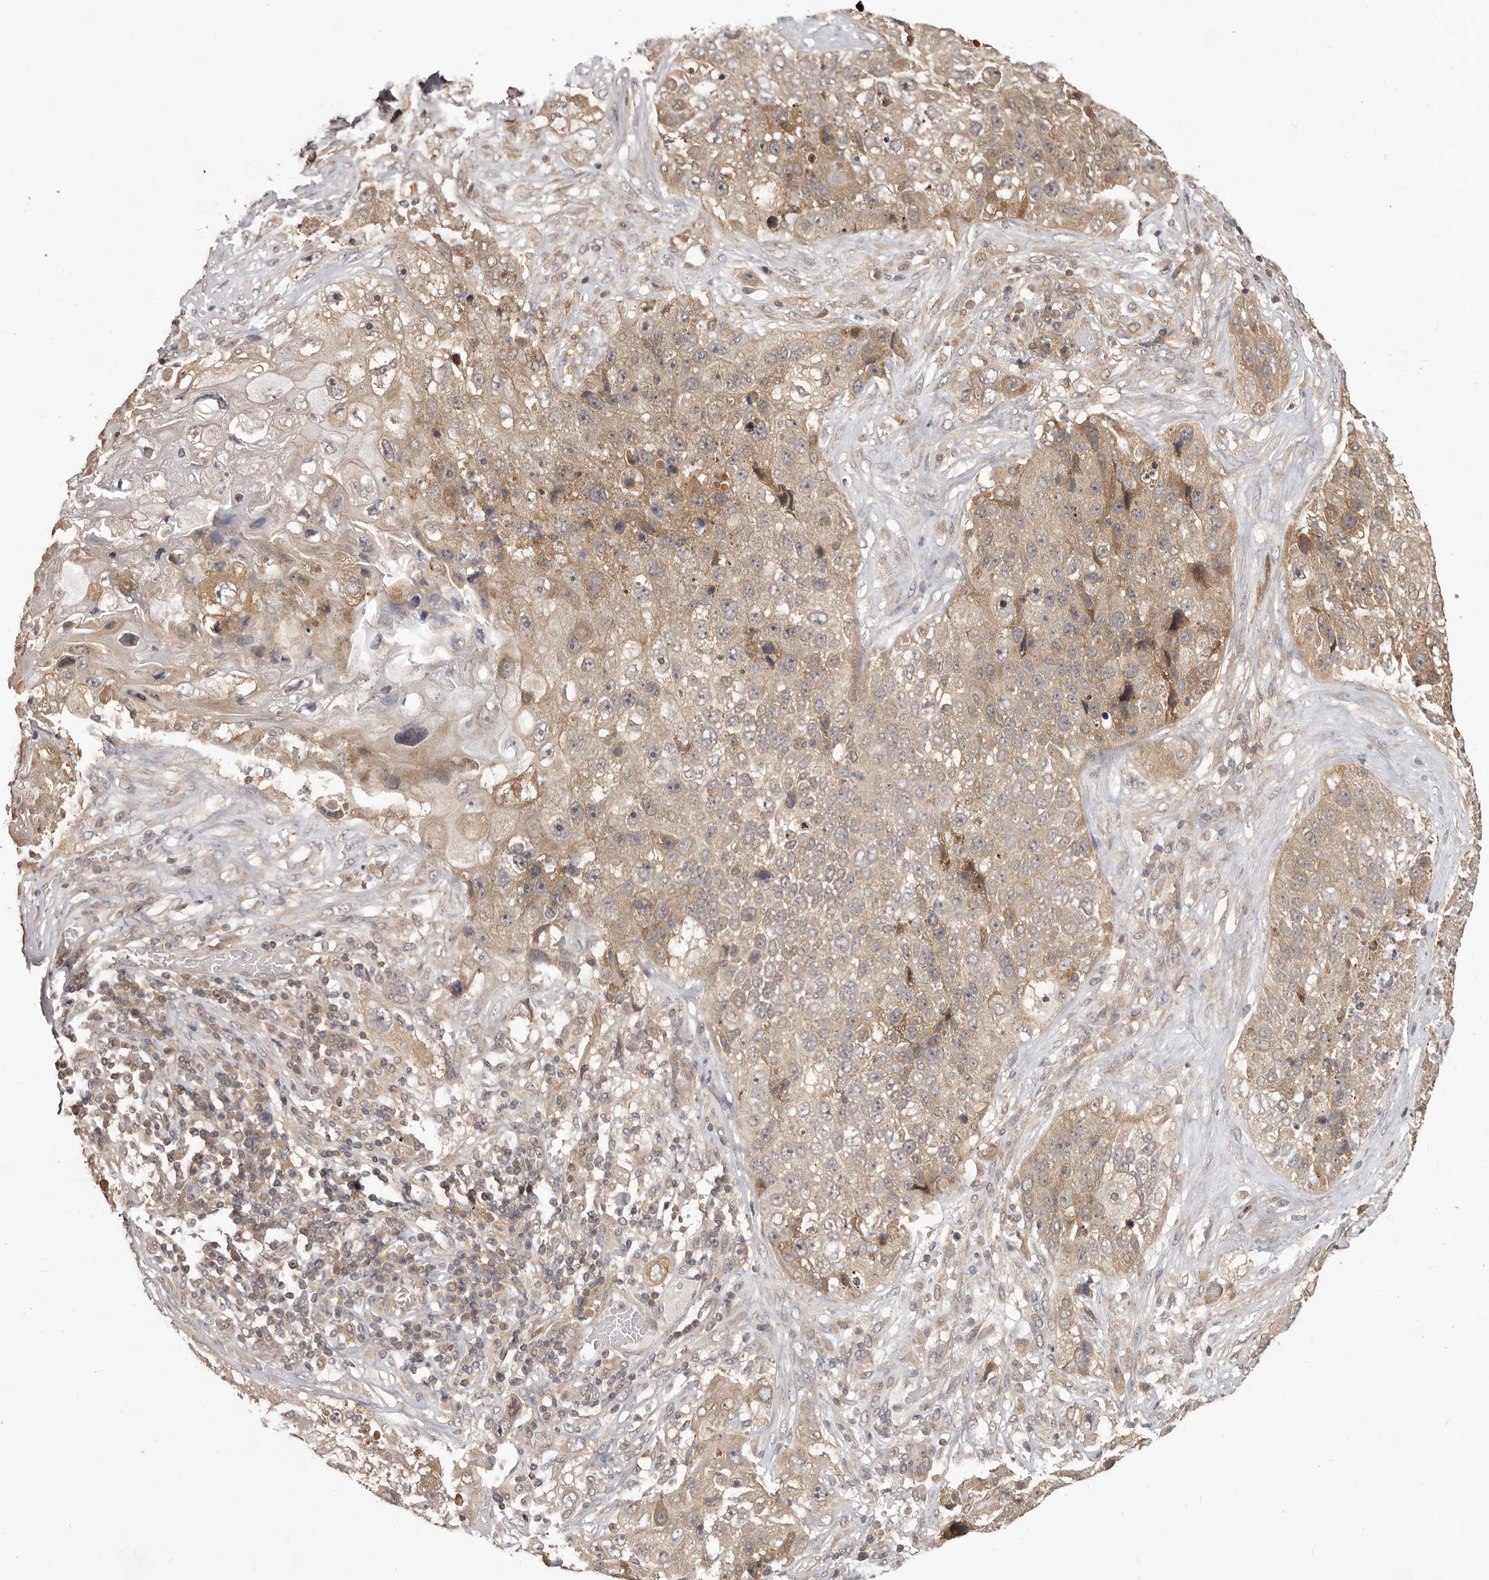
{"staining": {"intensity": "moderate", "quantity": ">75%", "location": "cytoplasmic/membranous"}, "tissue": "lung cancer", "cell_type": "Tumor cells", "image_type": "cancer", "snomed": [{"axis": "morphology", "description": "Squamous cell carcinoma, NOS"}, {"axis": "topography", "description": "Lung"}], "caption": "Moderate cytoplasmic/membranous staining for a protein is appreciated in approximately >75% of tumor cells of lung cancer (squamous cell carcinoma) using IHC.", "gene": "MTO1", "patient": {"sex": "male", "age": 61}}